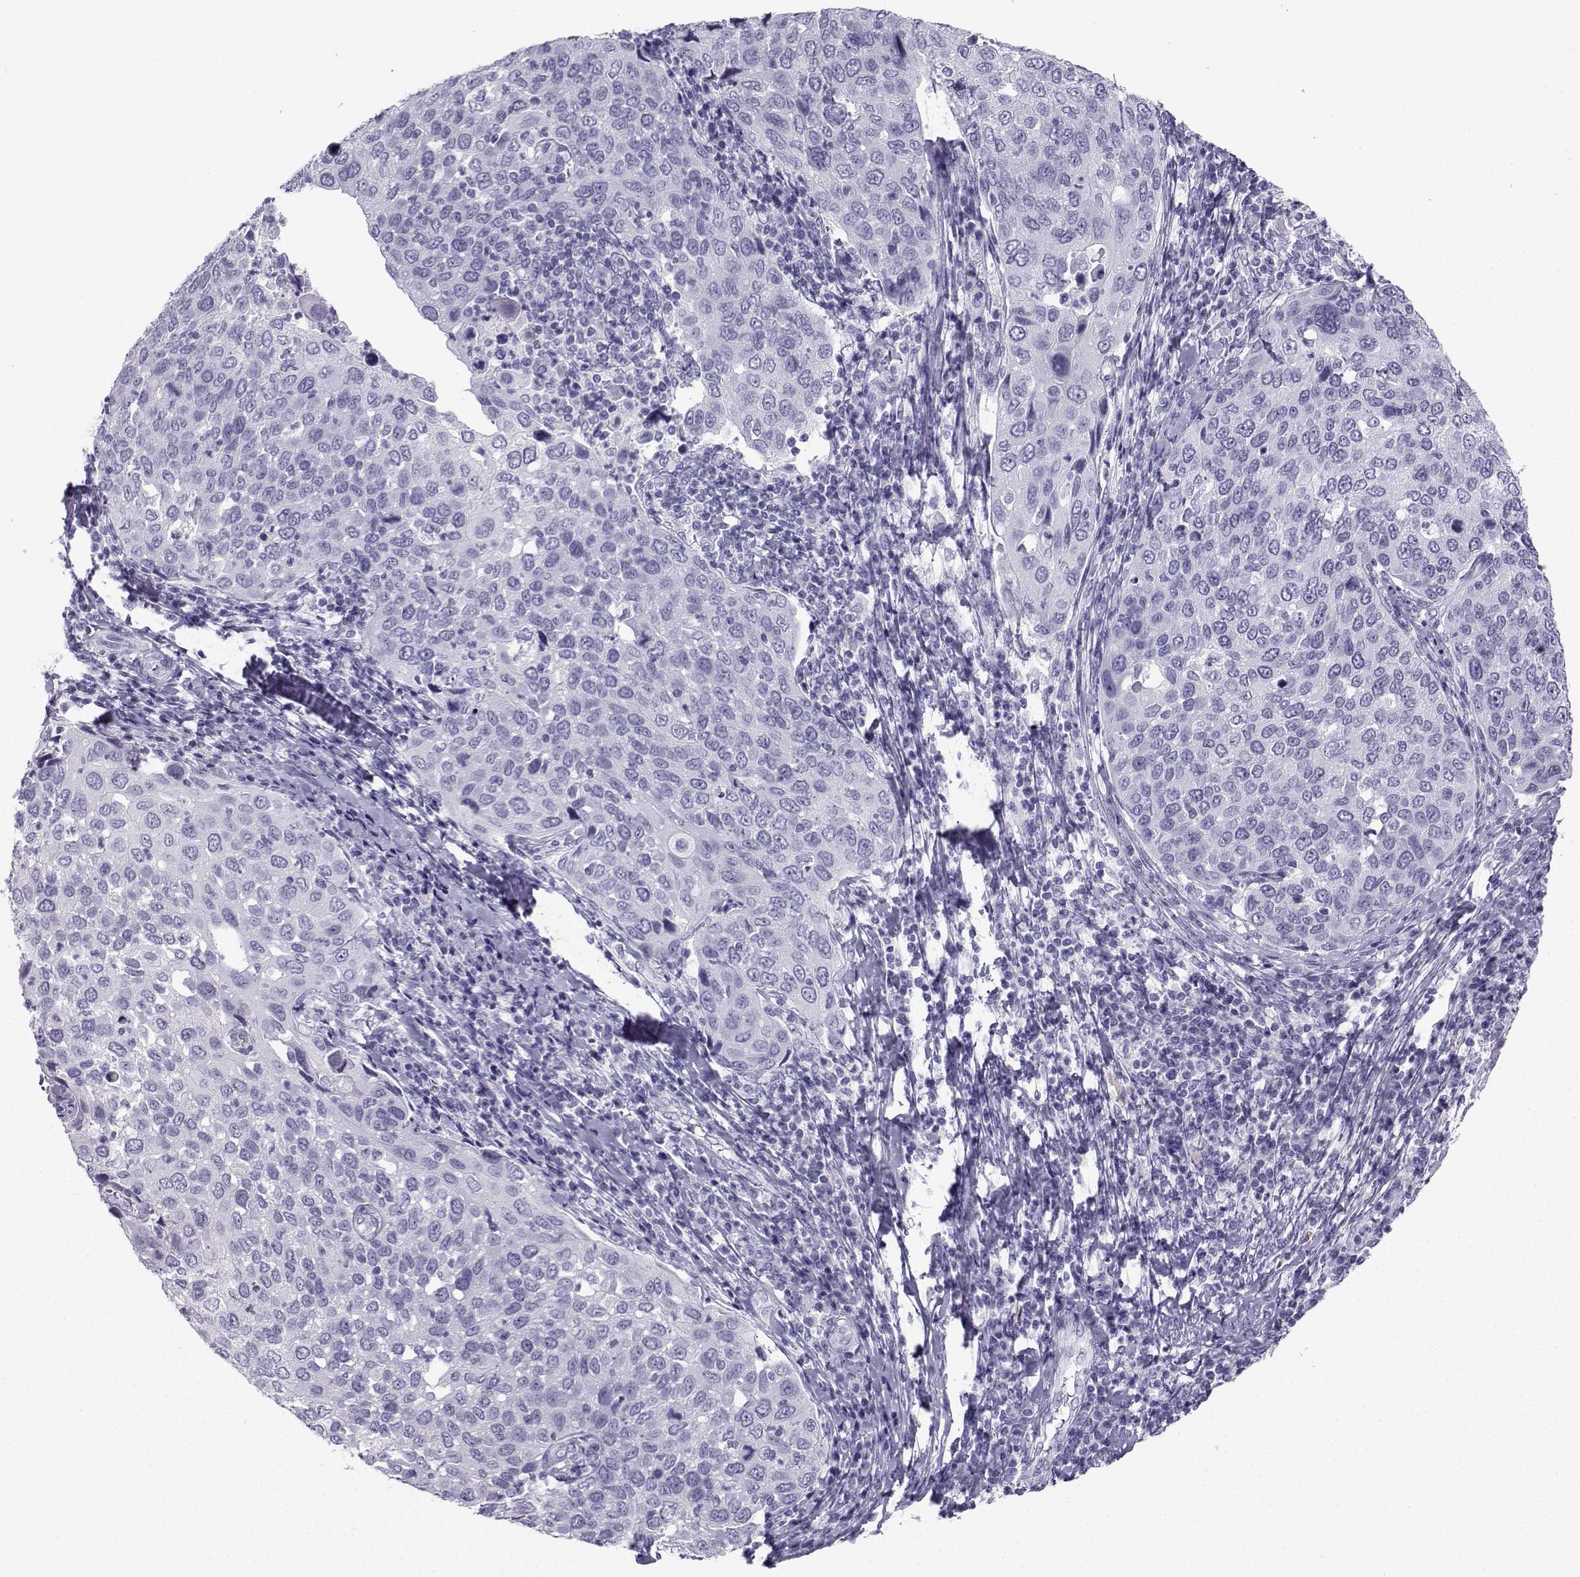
{"staining": {"intensity": "negative", "quantity": "none", "location": "none"}, "tissue": "cervical cancer", "cell_type": "Tumor cells", "image_type": "cancer", "snomed": [{"axis": "morphology", "description": "Squamous cell carcinoma, NOS"}, {"axis": "topography", "description": "Cervix"}], "caption": "DAB (3,3'-diaminobenzidine) immunohistochemical staining of cervical cancer (squamous cell carcinoma) exhibits no significant expression in tumor cells.", "gene": "NEFL", "patient": {"sex": "female", "age": 54}}